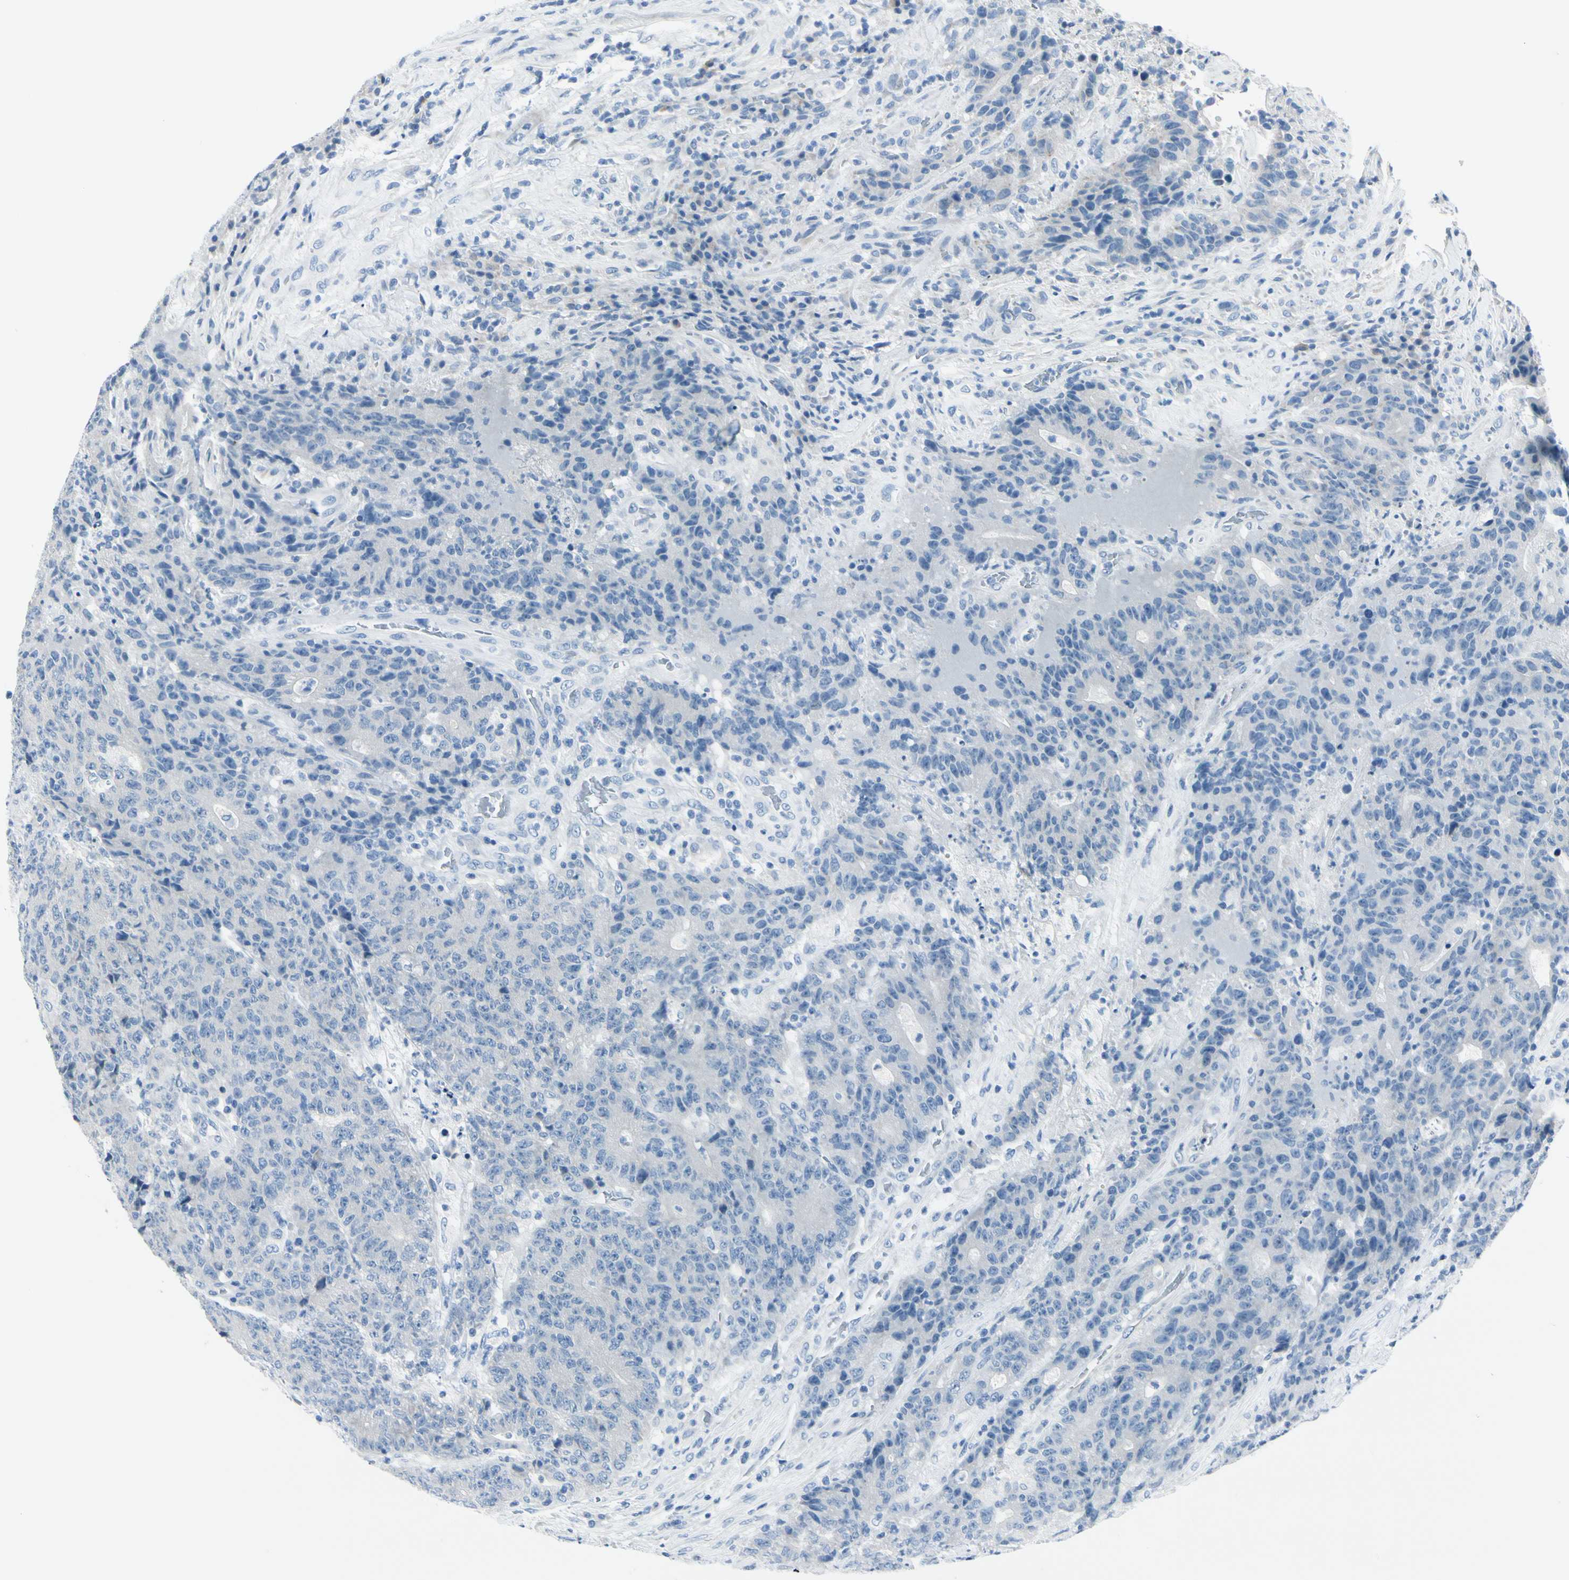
{"staining": {"intensity": "negative", "quantity": "none", "location": "none"}, "tissue": "colorectal cancer", "cell_type": "Tumor cells", "image_type": "cancer", "snomed": [{"axis": "morphology", "description": "Normal tissue, NOS"}, {"axis": "morphology", "description": "Adenocarcinoma, NOS"}, {"axis": "topography", "description": "Colon"}], "caption": "Histopathology image shows no significant protein positivity in tumor cells of colorectal cancer.", "gene": "PEBP1", "patient": {"sex": "female", "age": 75}}